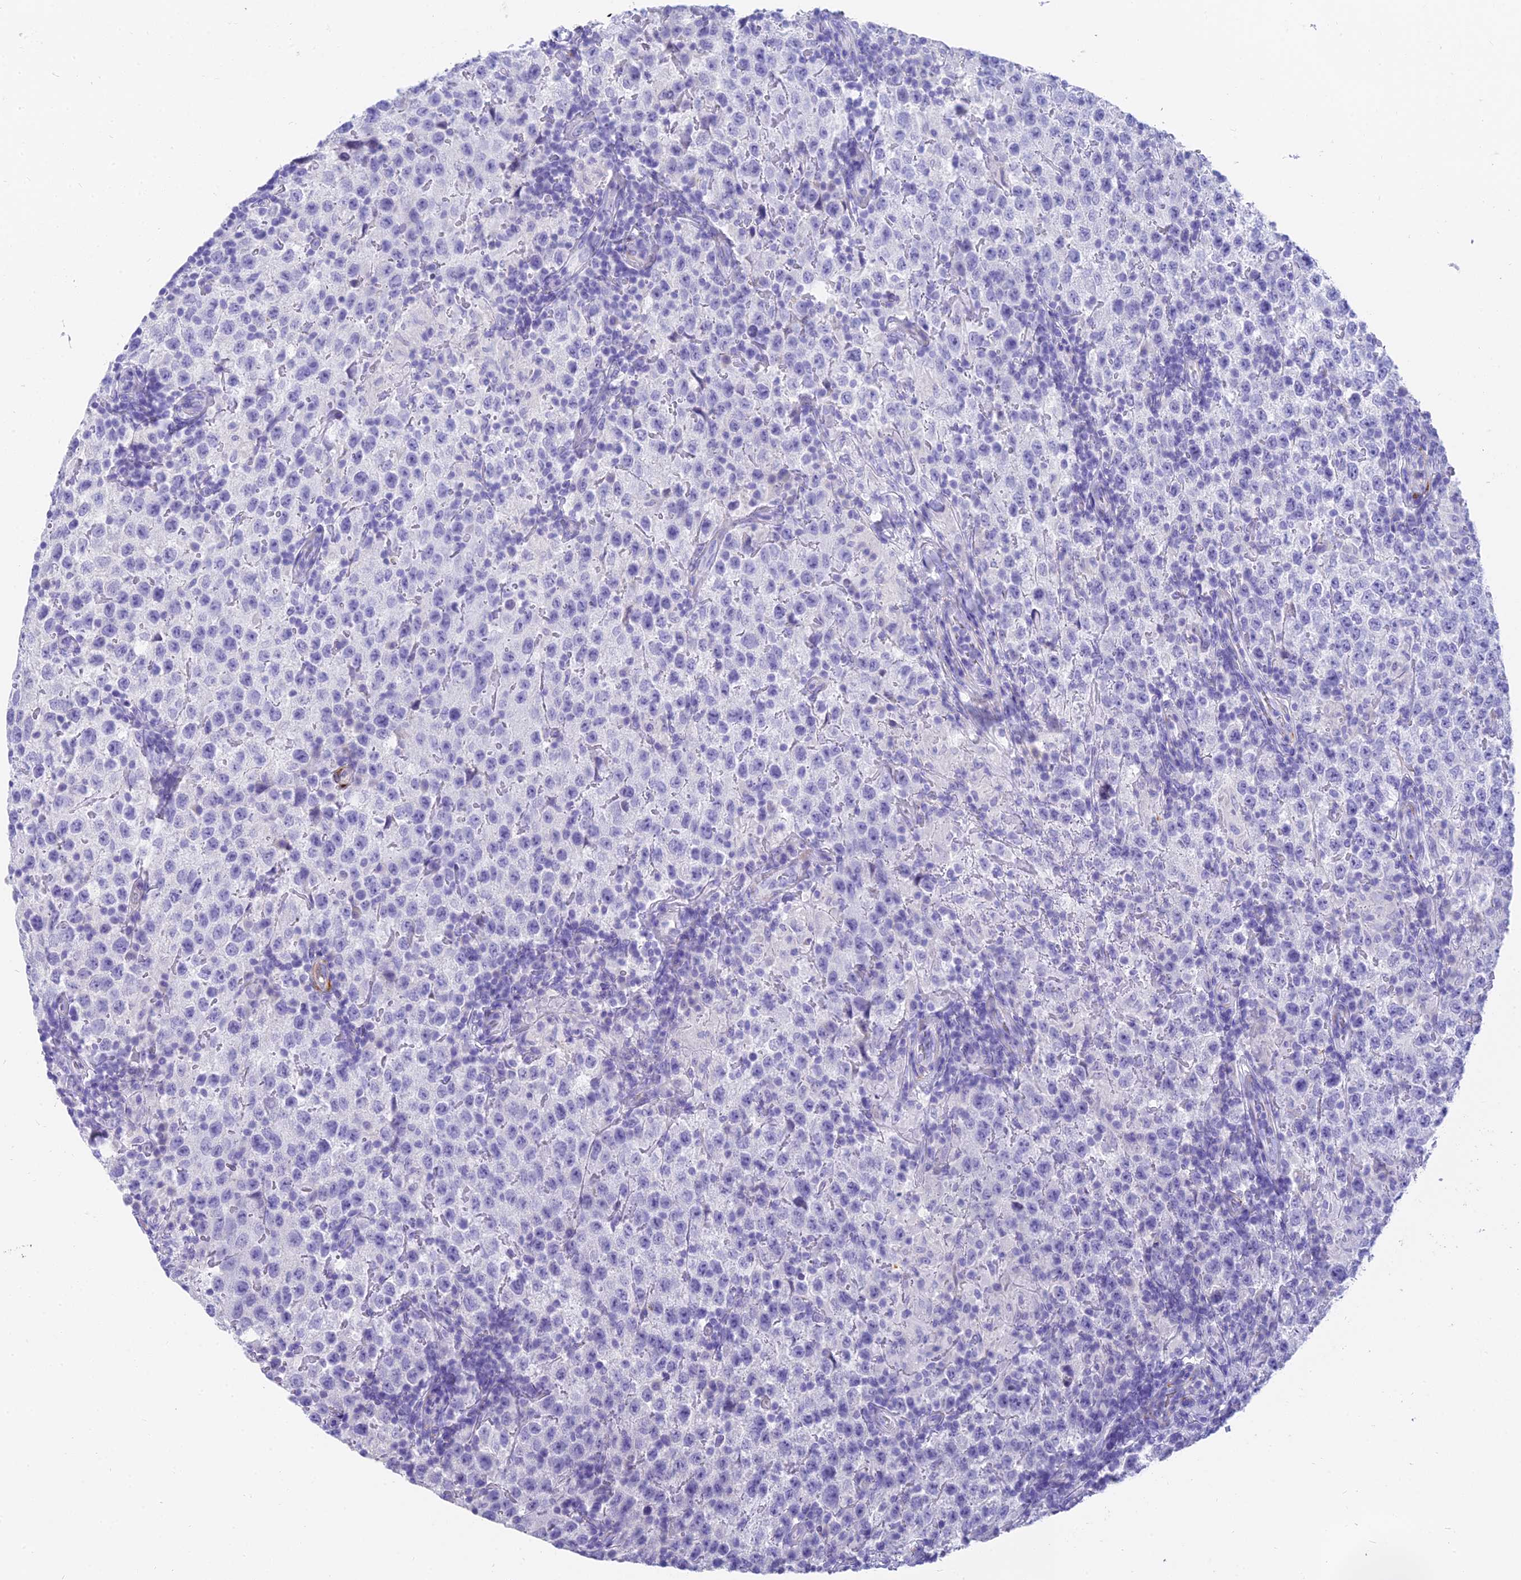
{"staining": {"intensity": "negative", "quantity": "none", "location": "none"}, "tissue": "testis cancer", "cell_type": "Tumor cells", "image_type": "cancer", "snomed": [{"axis": "morphology", "description": "Seminoma, NOS"}, {"axis": "morphology", "description": "Carcinoma, Embryonal, NOS"}, {"axis": "topography", "description": "Testis"}], "caption": "Micrograph shows no protein positivity in tumor cells of embryonal carcinoma (testis) tissue.", "gene": "SLC36A2", "patient": {"sex": "male", "age": 41}}